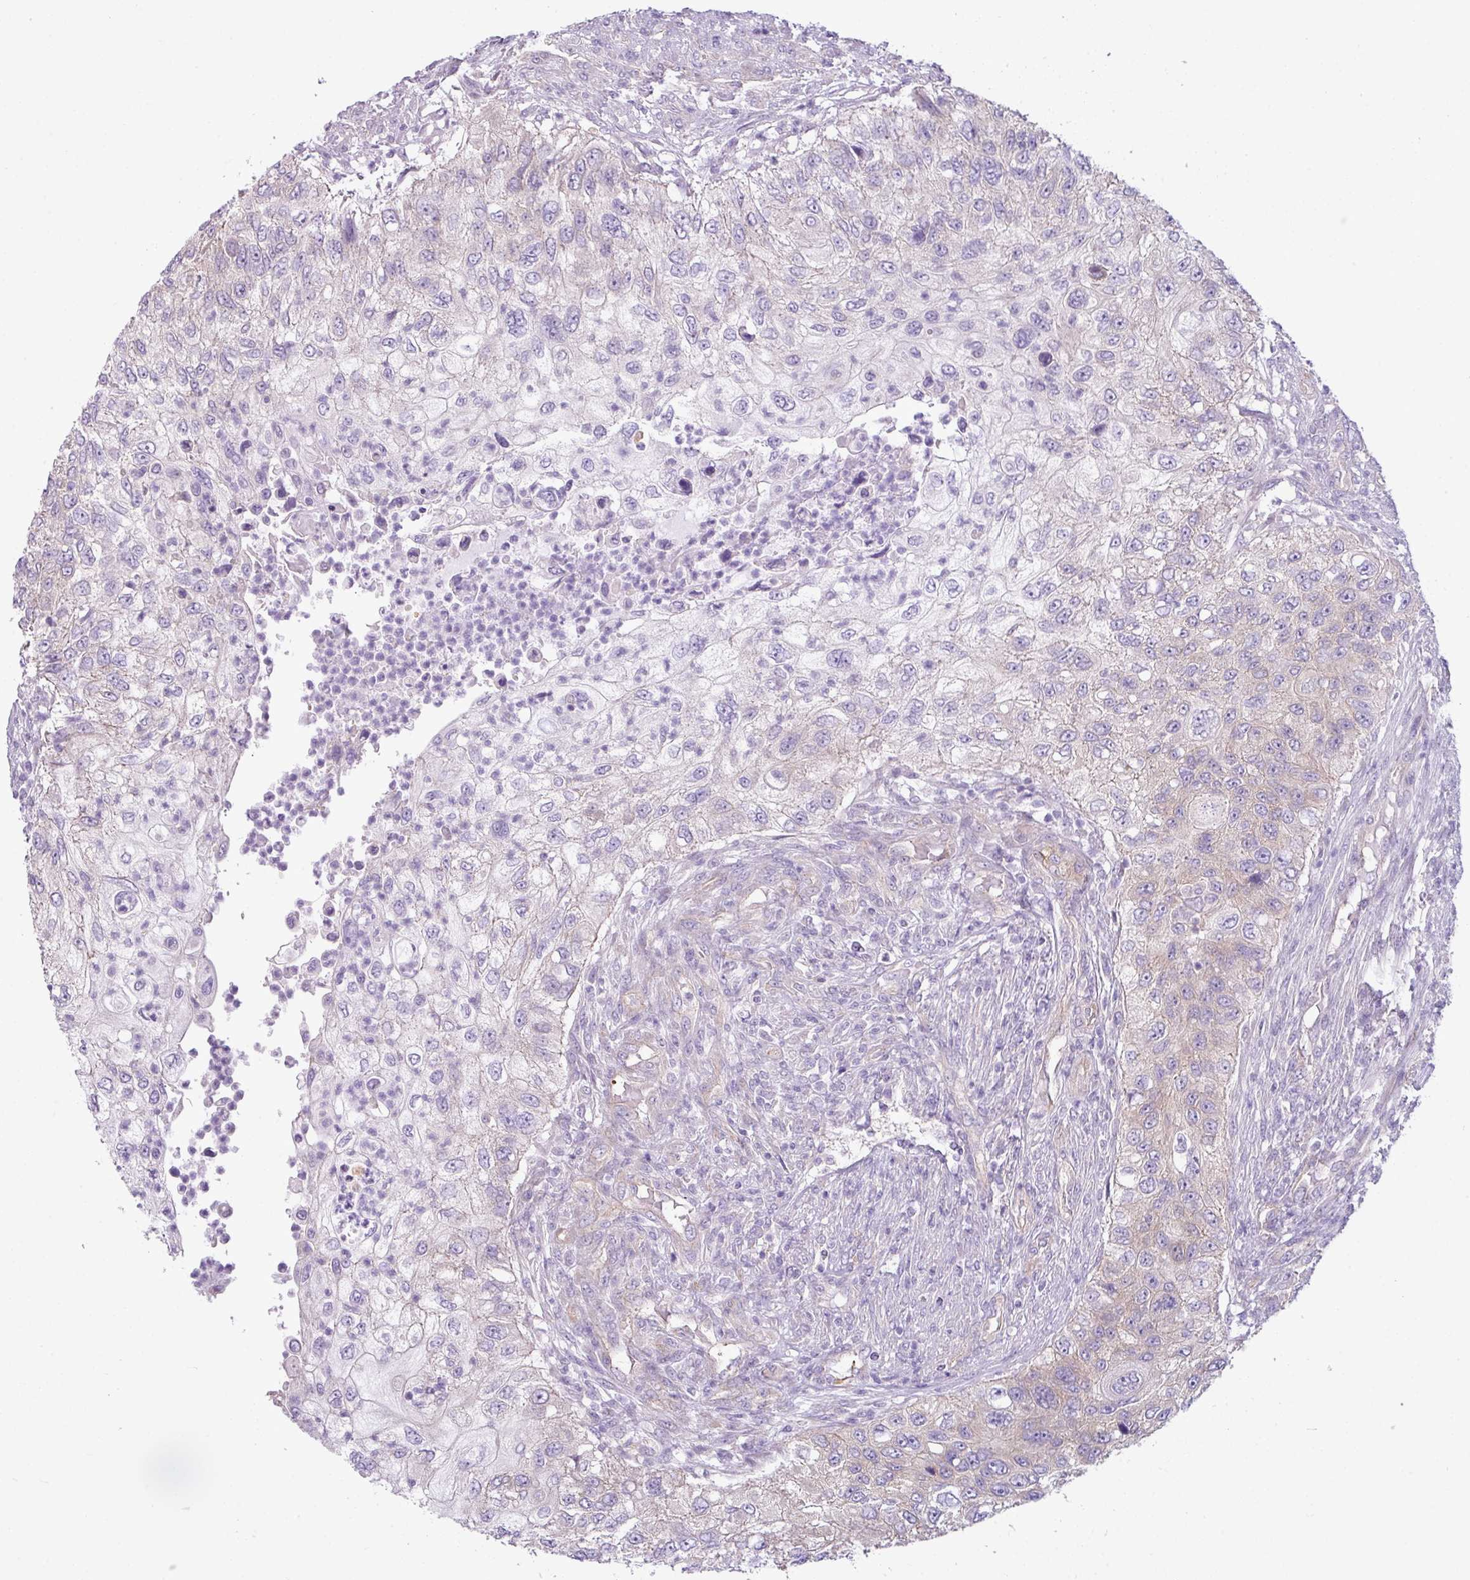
{"staining": {"intensity": "negative", "quantity": "none", "location": "none"}, "tissue": "urothelial cancer", "cell_type": "Tumor cells", "image_type": "cancer", "snomed": [{"axis": "morphology", "description": "Urothelial carcinoma, High grade"}, {"axis": "topography", "description": "Urinary bladder"}], "caption": "Micrograph shows no significant protein staining in tumor cells of urothelial cancer.", "gene": "CAMK2B", "patient": {"sex": "female", "age": 60}}